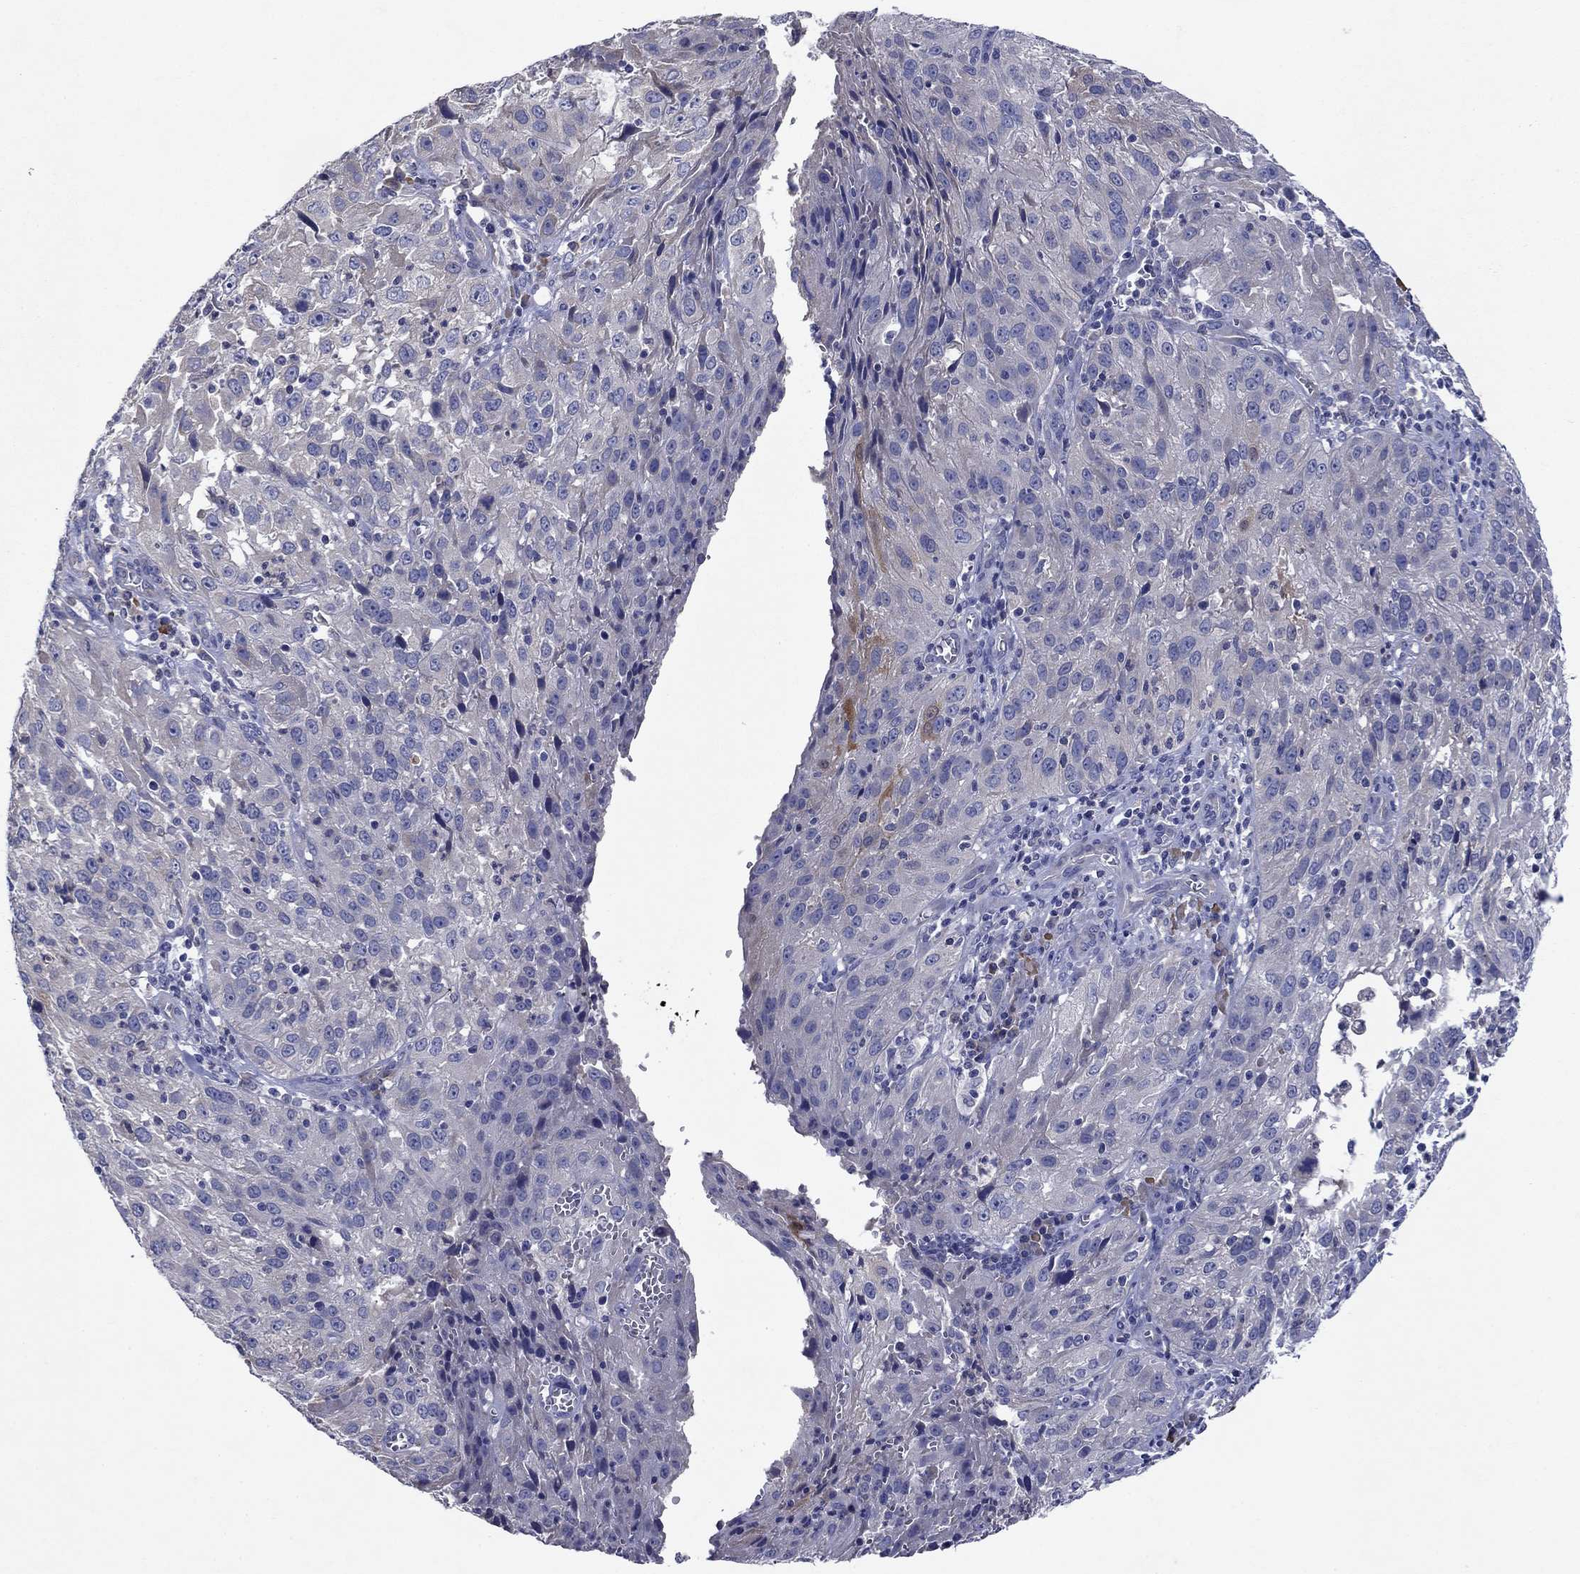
{"staining": {"intensity": "negative", "quantity": "none", "location": "none"}, "tissue": "cervical cancer", "cell_type": "Tumor cells", "image_type": "cancer", "snomed": [{"axis": "morphology", "description": "Squamous cell carcinoma, NOS"}, {"axis": "topography", "description": "Cervix"}], "caption": "High power microscopy histopathology image of an immunohistochemistry (IHC) photomicrograph of cervical cancer, revealing no significant staining in tumor cells.", "gene": "SULT2B1", "patient": {"sex": "female", "age": 32}}